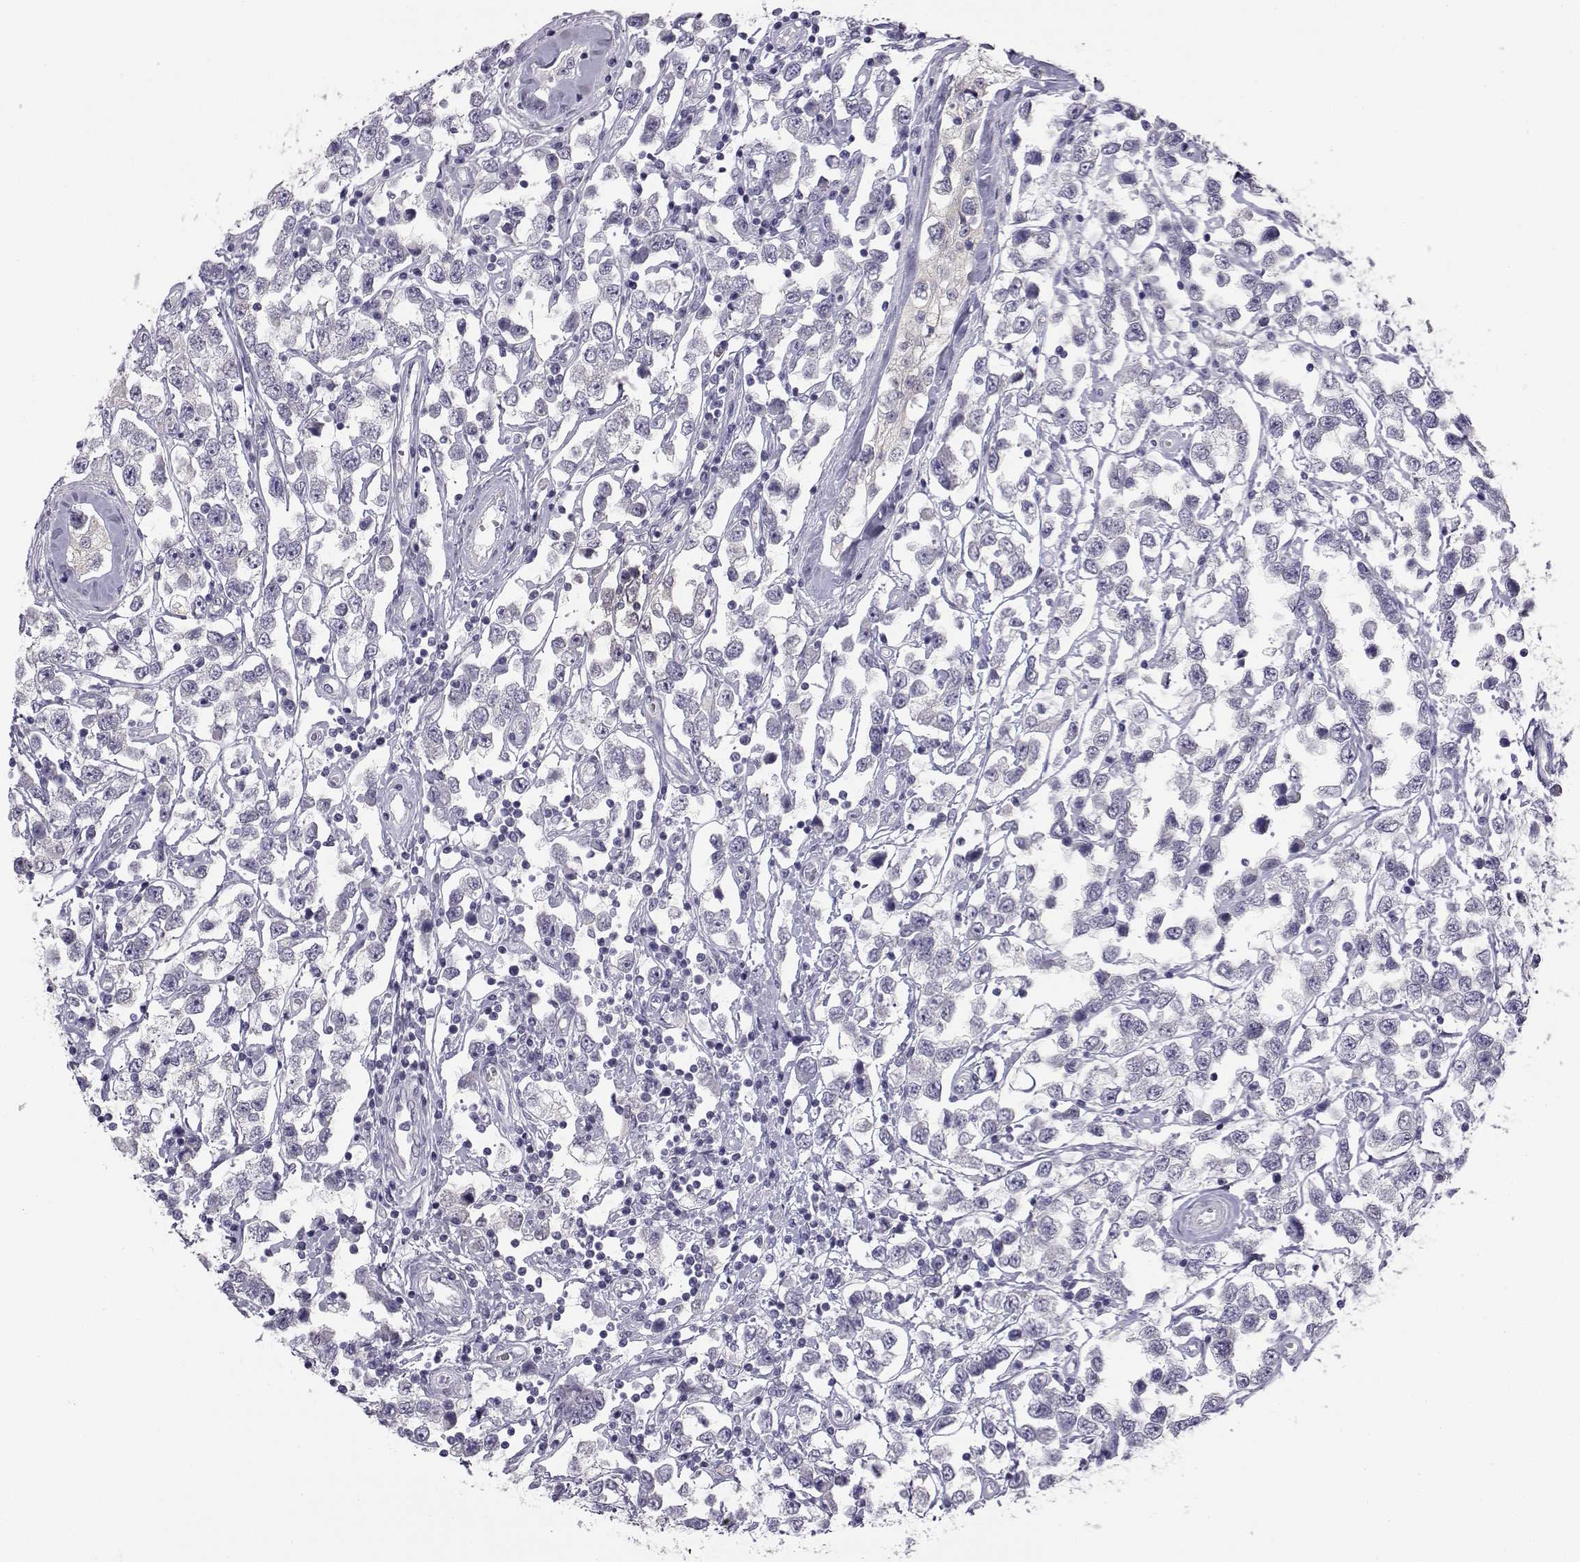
{"staining": {"intensity": "negative", "quantity": "none", "location": "none"}, "tissue": "testis cancer", "cell_type": "Tumor cells", "image_type": "cancer", "snomed": [{"axis": "morphology", "description": "Seminoma, NOS"}, {"axis": "topography", "description": "Testis"}], "caption": "Image shows no protein staining in tumor cells of seminoma (testis) tissue.", "gene": "KCNMB4", "patient": {"sex": "male", "age": 34}}